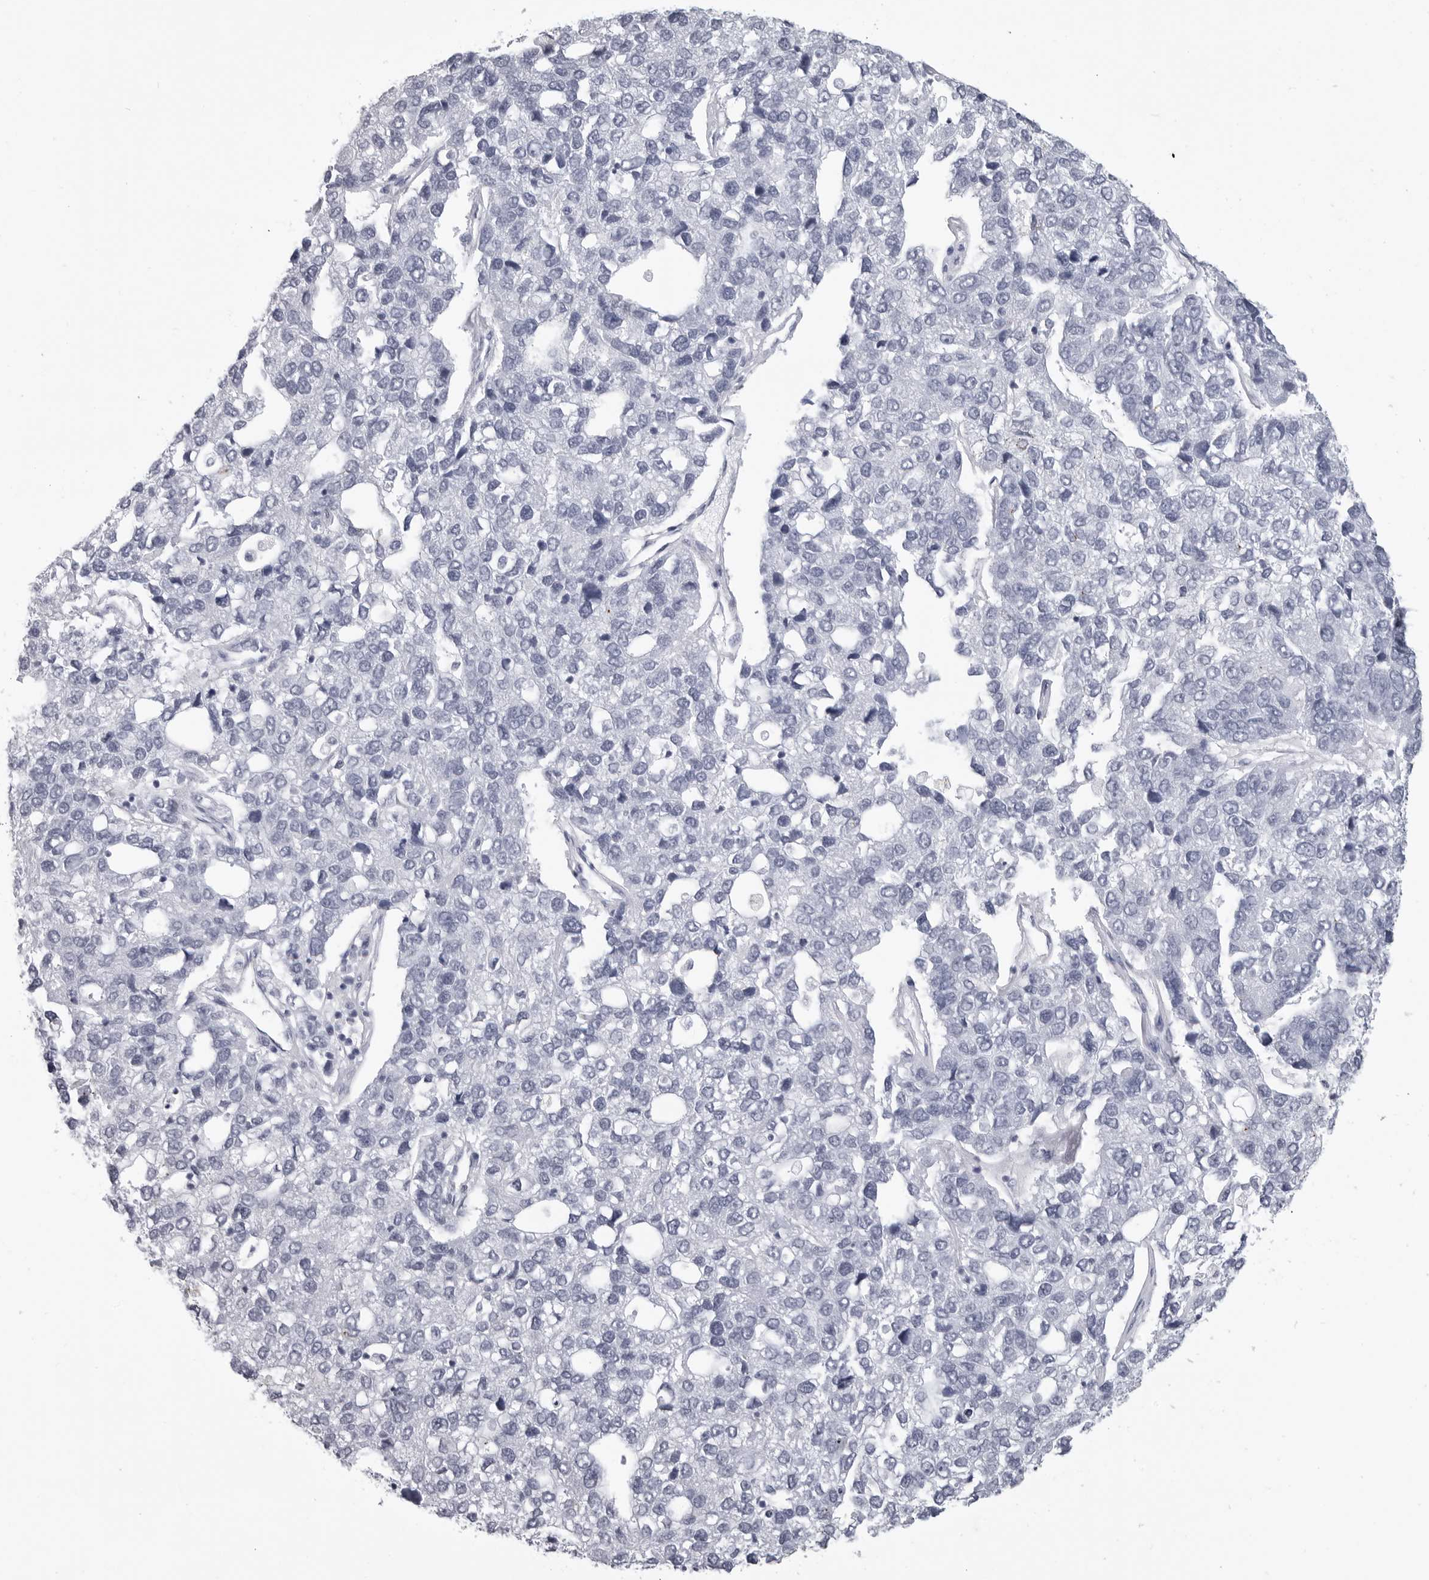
{"staining": {"intensity": "negative", "quantity": "none", "location": "none"}, "tissue": "pancreatic cancer", "cell_type": "Tumor cells", "image_type": "cancer", "snomed": [{"axis": "morphology", "description": "Adenocarcinoma, NOS"}, {"axis": "topography", "description": "Pancreas"}], "caption": "Immunohistochemistry (IHC) photomicrograph of pancreatic cancer (adenocarcinoma) stained for a protein (brown), which exhibits no expression in tumor cells.", "gene": "LGALS4", "patient": {"sex": "female", "age": 61}}